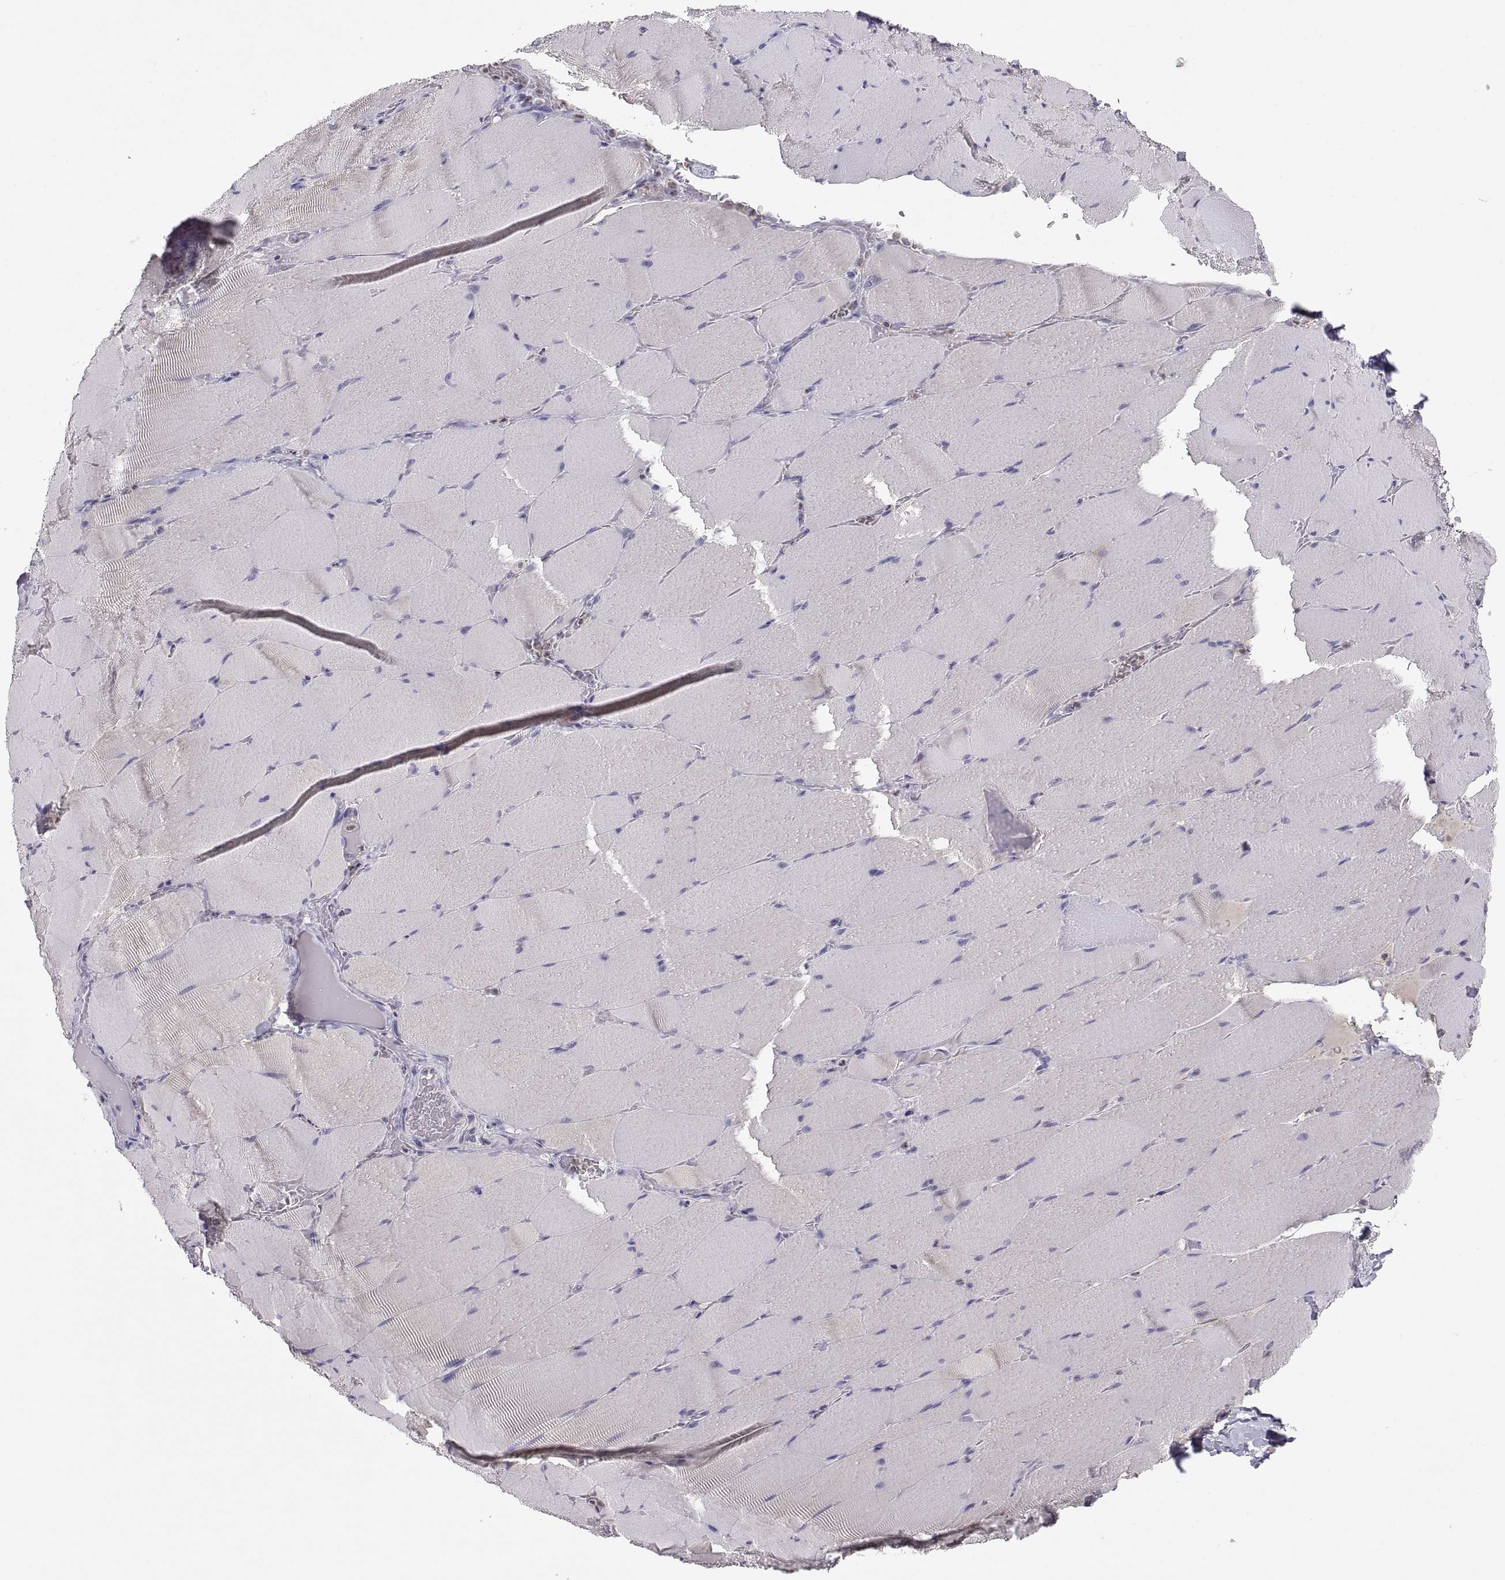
{"staining": {"intensity": "negative", "quantity": "none", "location": "none"}, "tissue": "skeletal muscle", "cell_type": "Myocytes", "image_type": "normal", "snomed": [{"axis": "morphology", "description": "Normal tissue, NOS"}, {"axis": "topography", "description": "Skeletal muscle"}], "caption": "An image of skeletal muscle stained for a protein demonstrates no brown staining in myocytes.", "gene": "FGF9", "patient": {"sex": "male", "age": 56}}